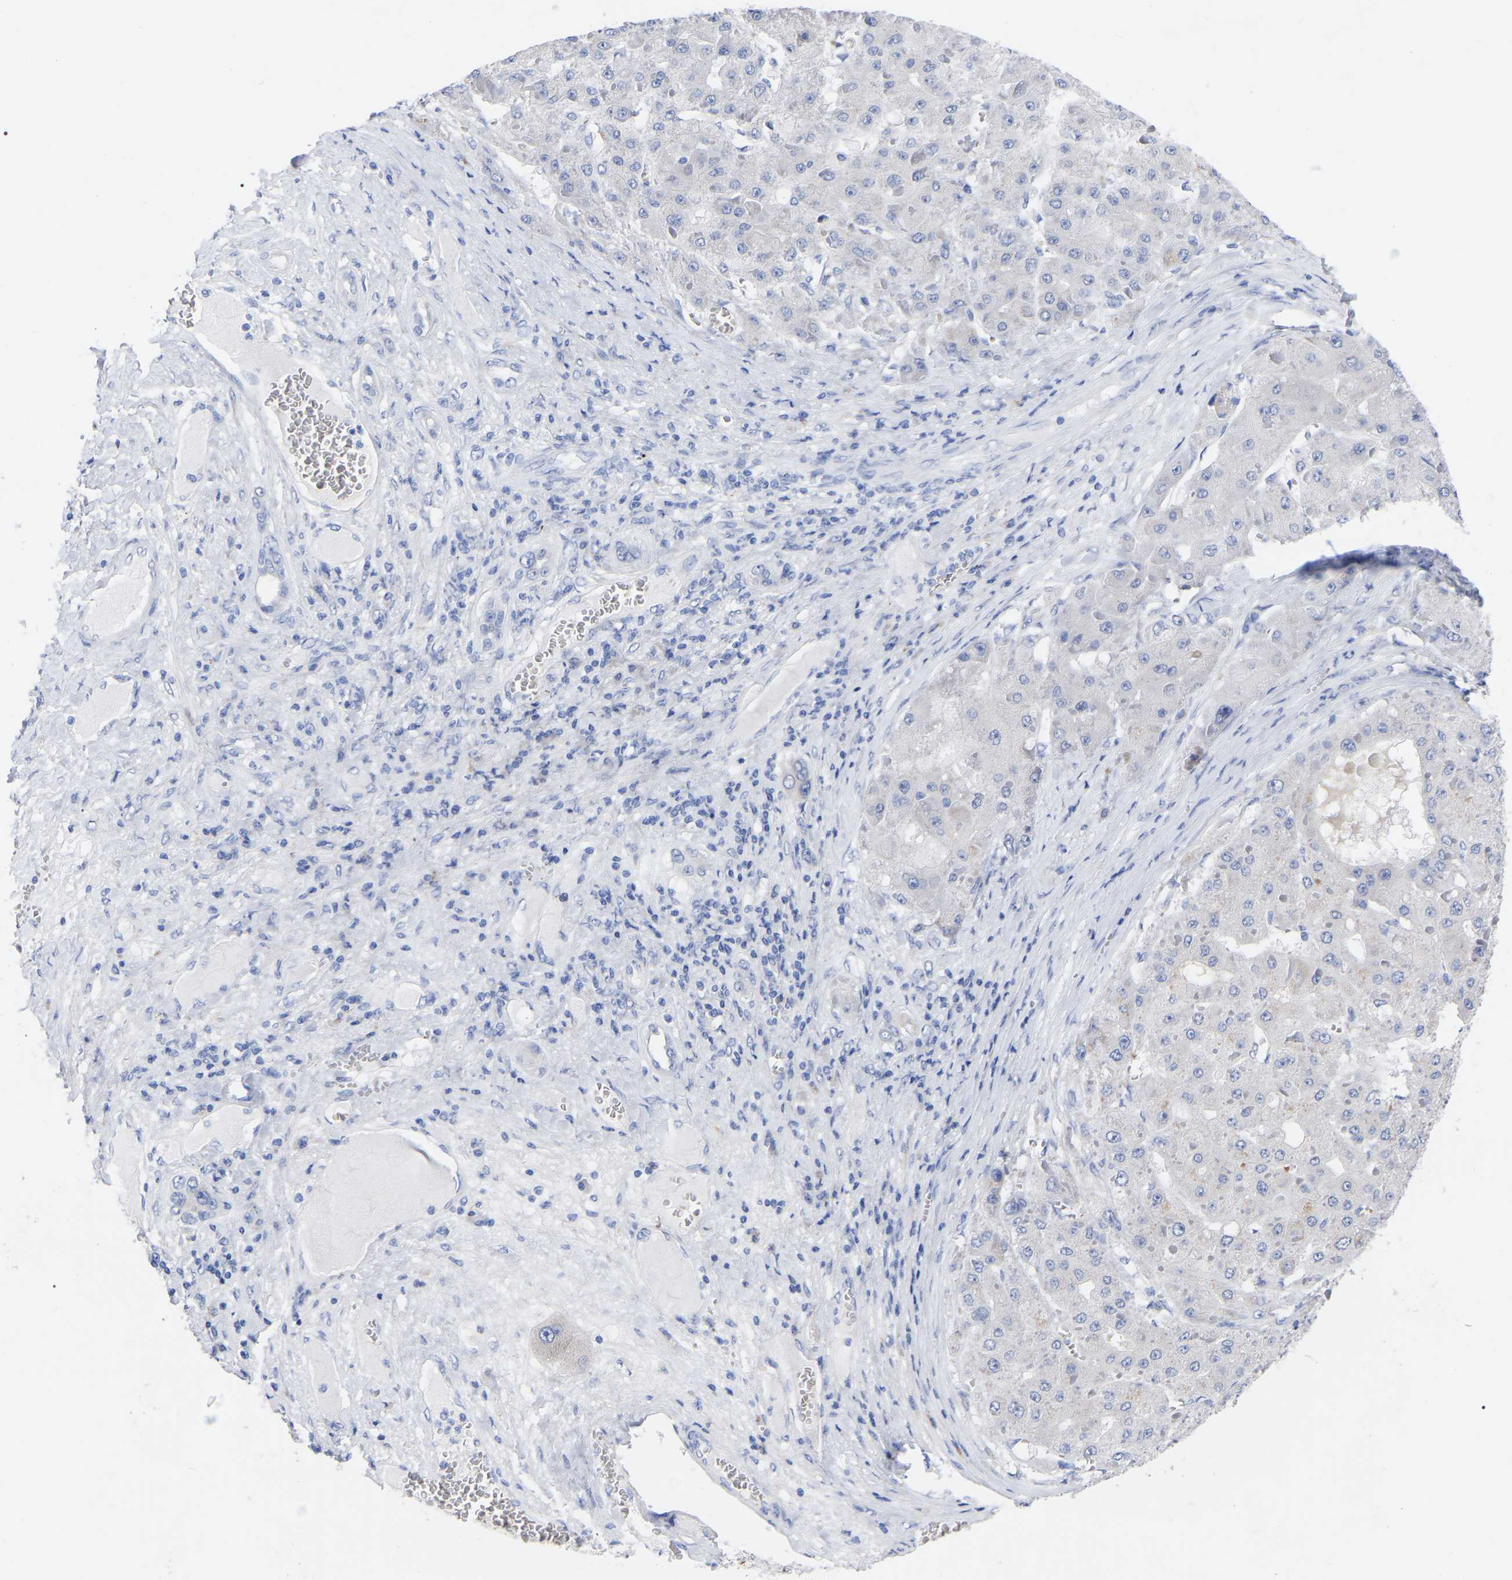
{"staining": {"intensity": "negative", "quantity": "none", "location": "none"}, "tissue": "liver cancer", "cell_type": "Tumor cells", "image_type": "cancer", "snomed": [{"axis": "morphology", "description": "Carcinoma, Hepatocellular, NOS"}, {"axis": "topography", "description": "Liver"}], "caption": "There is no significant expression in tumor cells of liver cancer (hepatocellular carcinoma).", "gene": "GDF3", "patient": {"sex": "female", "age": 73}}